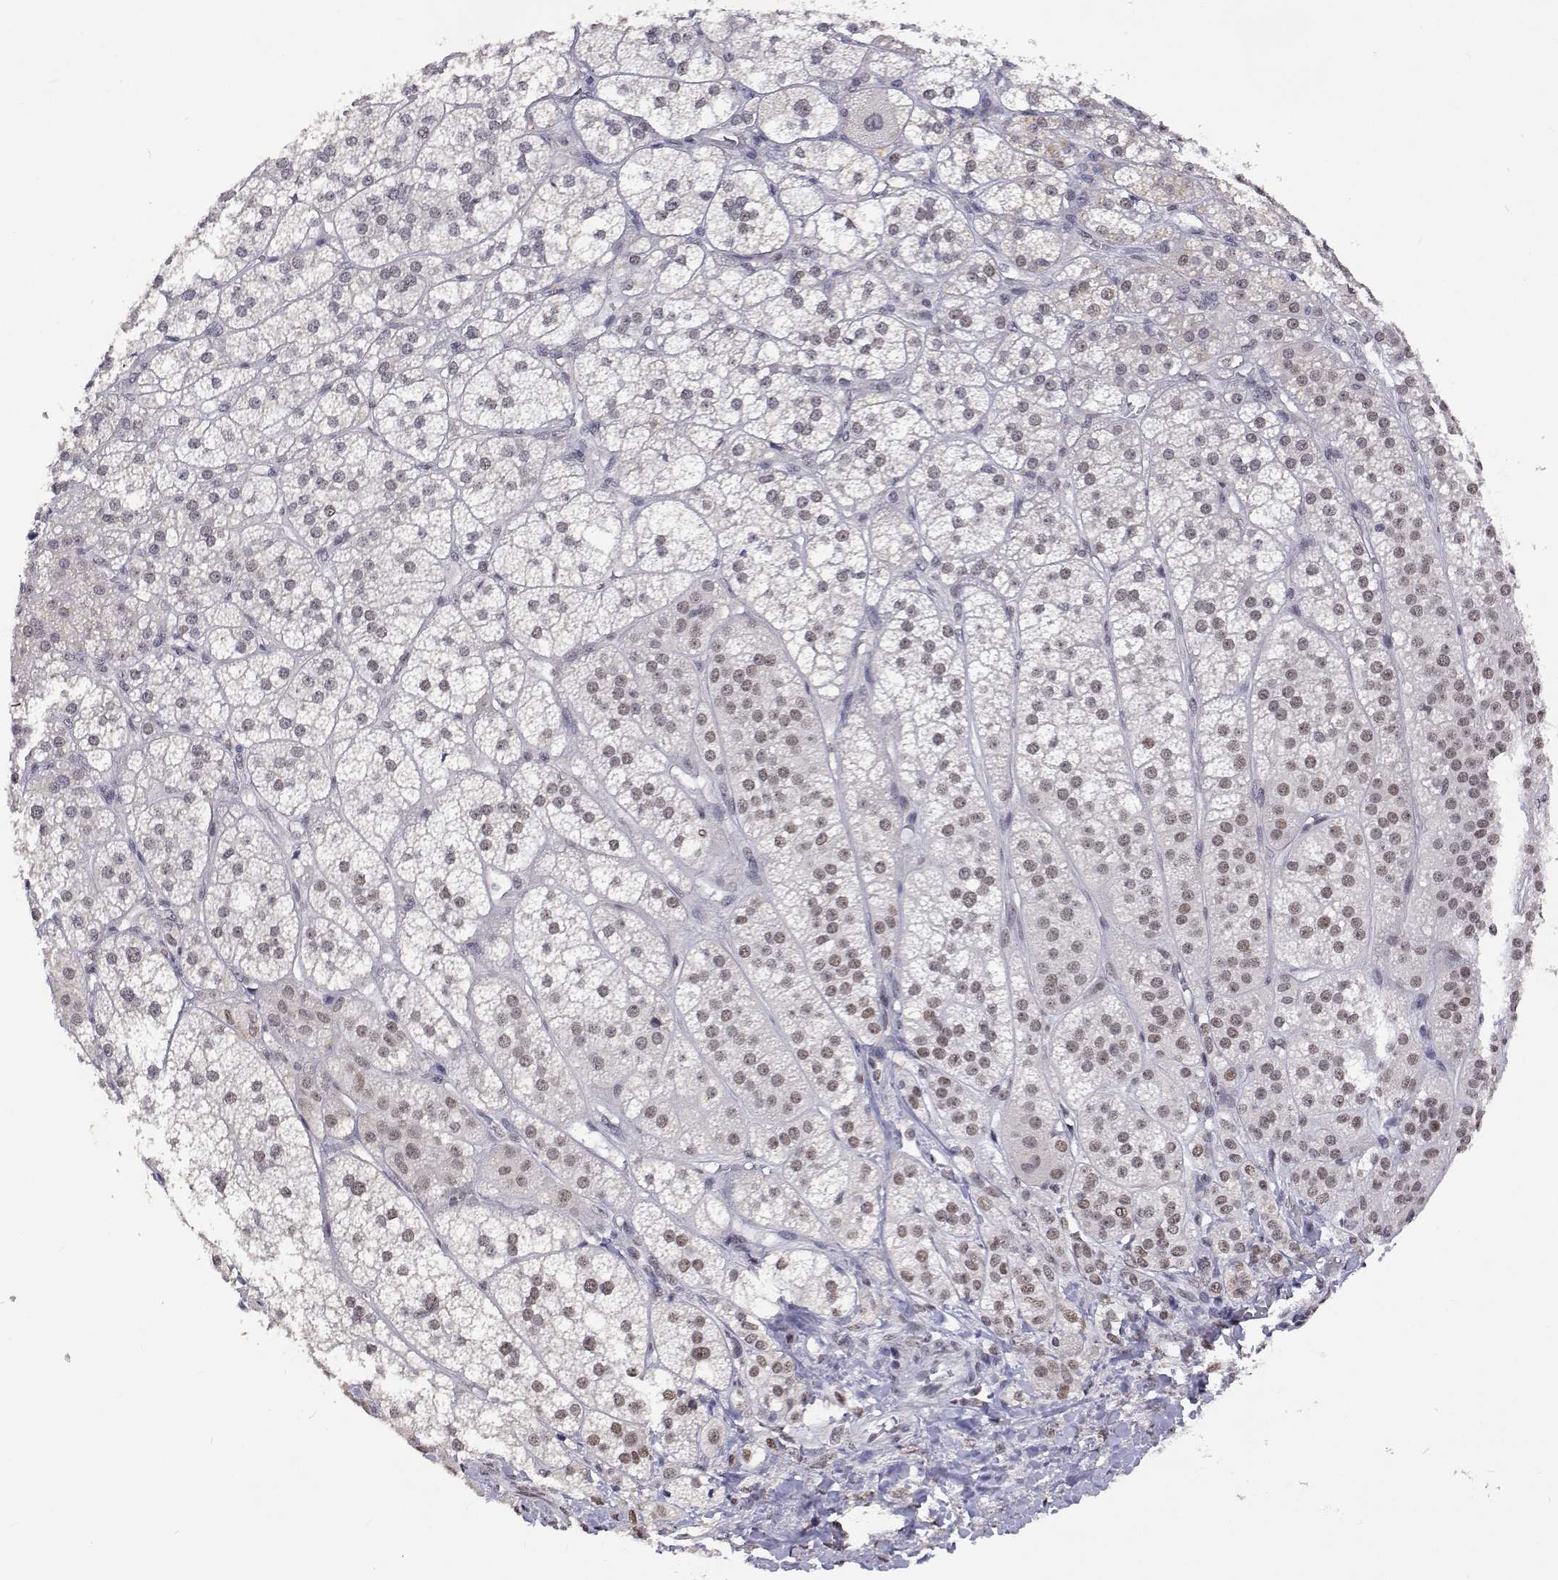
{"staining": {"intensity": "moderate", "quantity": "25%-75%", "location": "nuclear"}, "tissue": "adrenal gland", "cell_type": "Glandular cells", "image_type": "normal", "snomed": [{"axis": "morphology", "description": "Normal tissue, NOS"}, {"axis": "topography", "description": "Adrenal gland"}], "caption": "DAB immunohistochemical staining of benign human adrenal gland reveals moderate nuclear protein expression in approximately 25%-75% of glandular cells. (brown staining indicates protein expression, while blue staining denotes nuclei).", "gene": "HNRNPA0", "patient": {"sex": "female", "age": 60}}